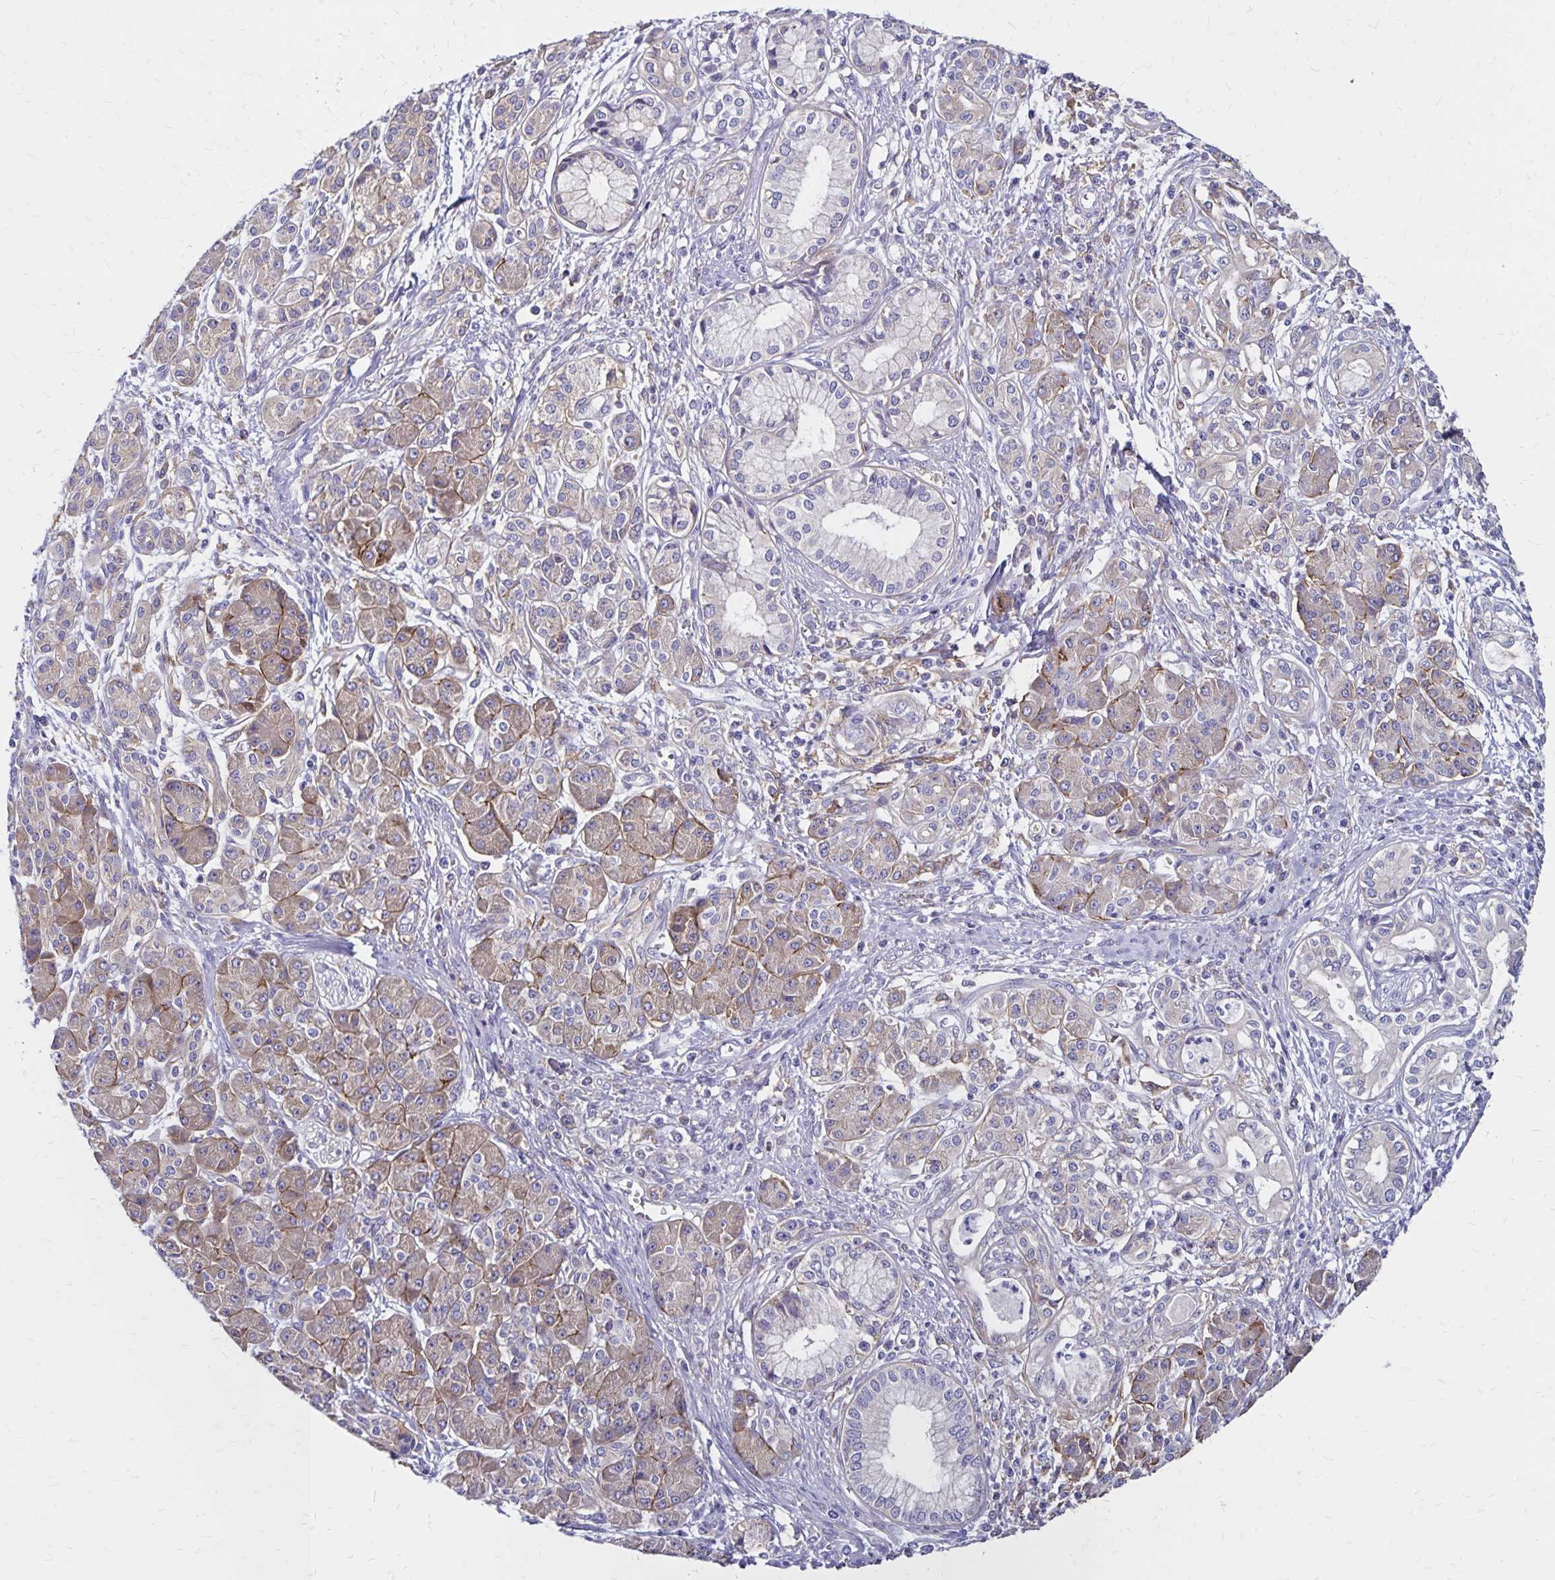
{"staining": {"intensity": "negative", "quantity": "none", "location": "none"}, "tissue": "pancreatic cancer", "cell_type": "Tumor cells", "image_type": "cancer", "snomed": [{"axis": "morphology", "description": "Adenocarcinoma, NOS"}, {"axis": "topography", "description": "Pancreas"}], "caption": "Immunohistochemistry (IHC) of pancreatic cancer reveals no positivity in tumor cells. The staining is performed using DAB brown chromogen with nuclei counter-stained in using hematoxylin.", "gene": "TNS3", "patient": {"sex": "male", "age": 70}}